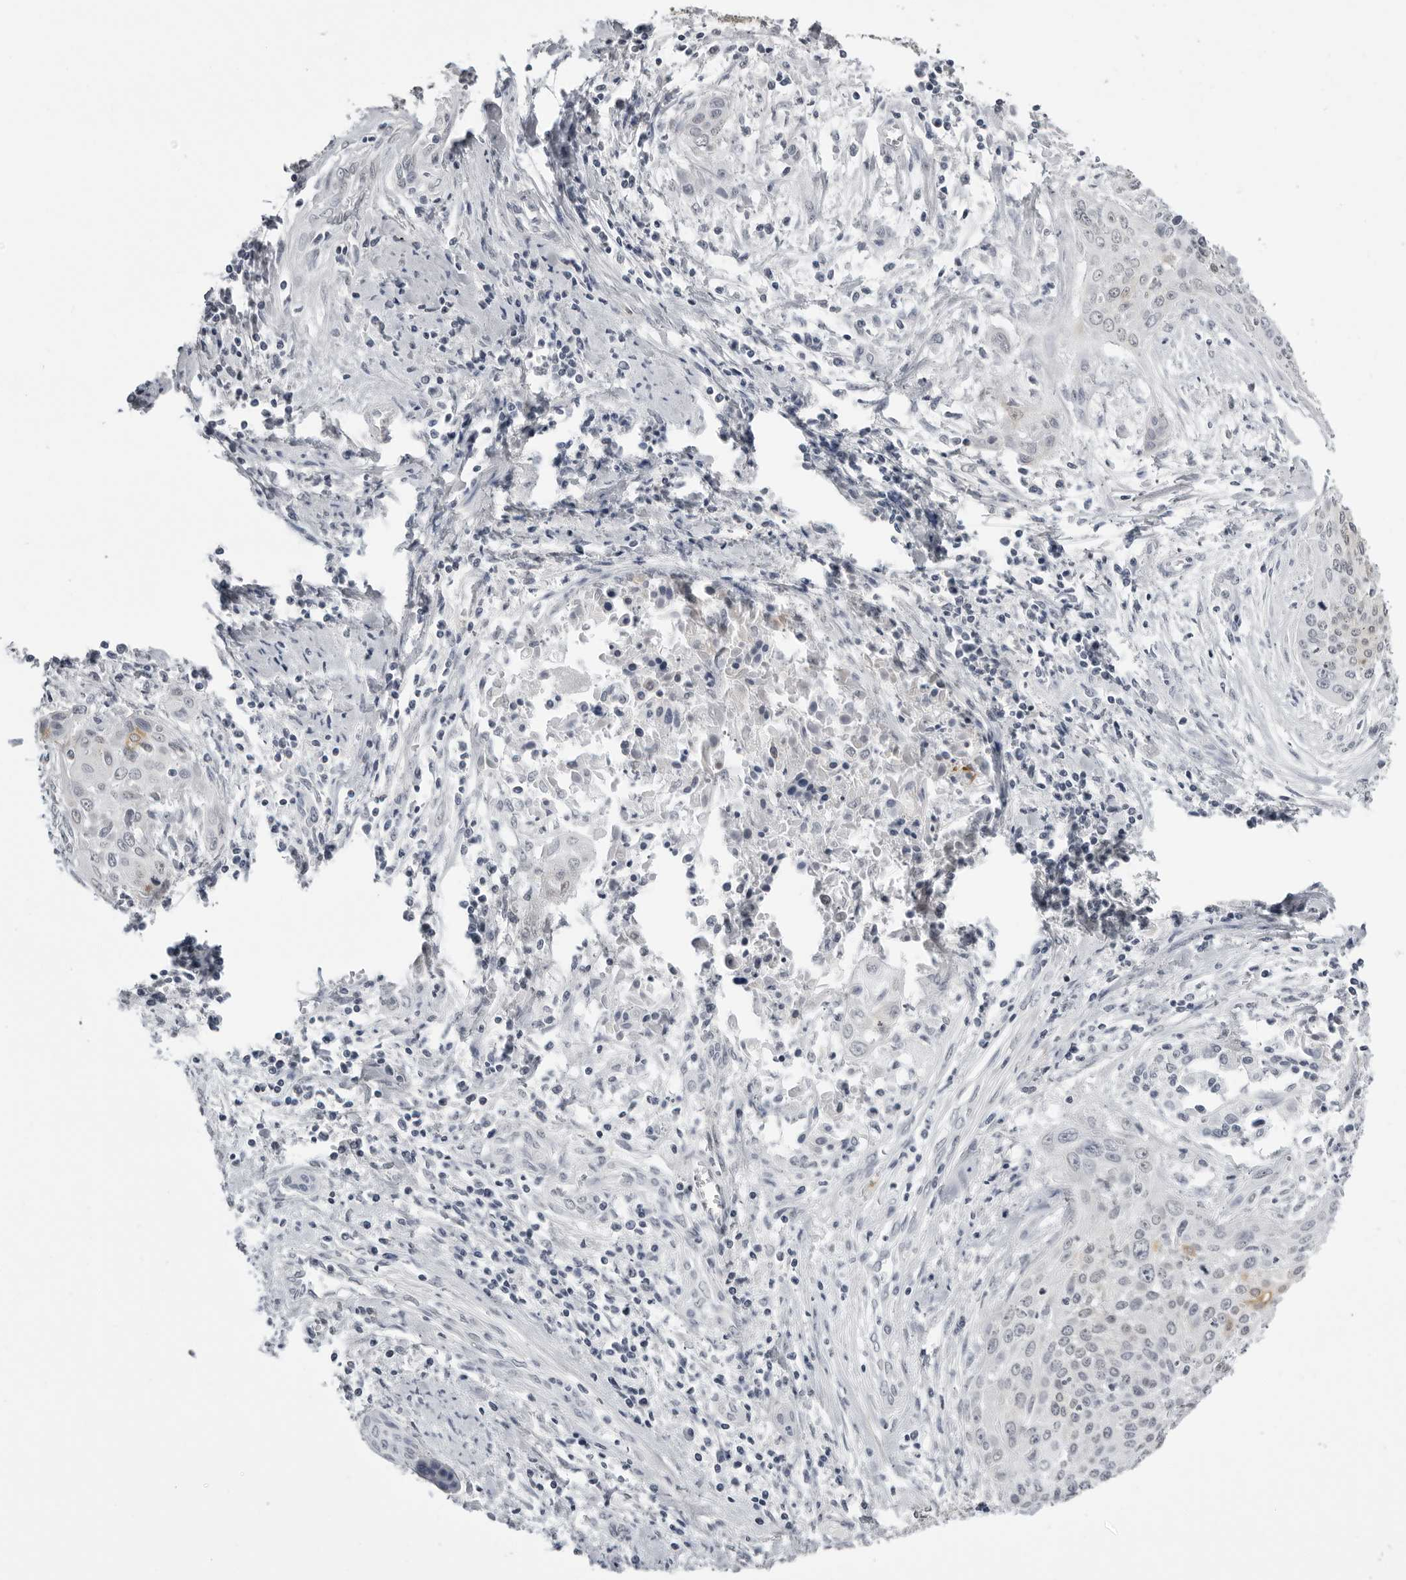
{"staining": {"intensity": "negative", "quantity": "none", "location": "none"}, "tissue": "cervical cancer", "cell_type": "Tumor cells", "image_type": "cancer", "snomed": [{"axis": "morphology", "description": "Squamous cell carcinoma, NOS"}, {"axis": "topography", "description": "Cervix"}], "caption": "Cervical cancer (squamous cell carcinoma) was stained to show a protein in brown. There is no significant staining in tumor cells.", "gene": "SERPINF2", "patient": {"sex": "female", "age": 55}}